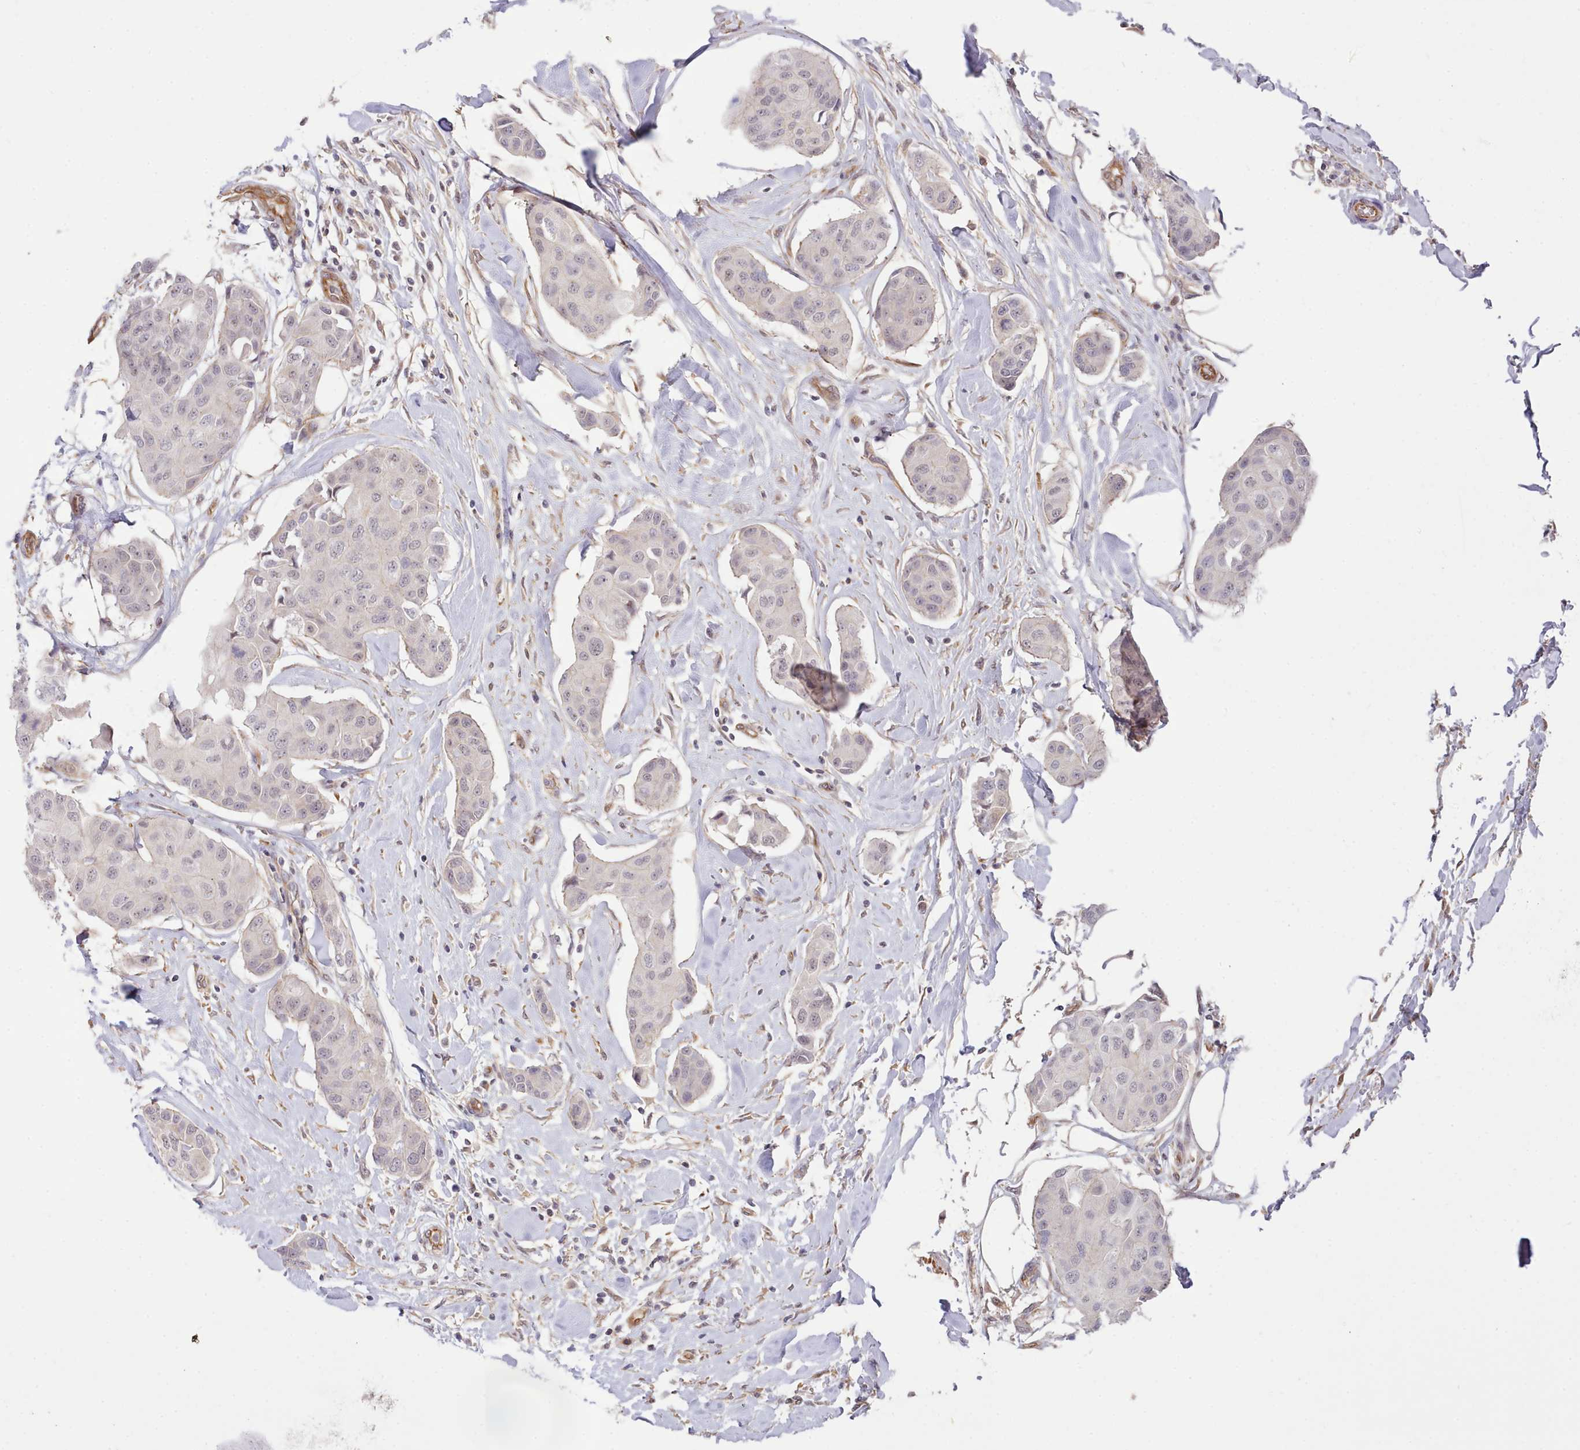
{"staining": {"intensity": "weak", "quantity": "25%-75%", "location": "nuclear"}, "tissue": "breast cancer", "cell_type": "Tumor cells", "image_type": "cancer", "snomed": [{"axis": "morphology", "description": "Duct carcinoma"}, {"axis": "topography", "description": "Breast"}, {"axis": "topography", "description": "Lymph node"}], "caption": "Weak nuclear positivity is identified in about 25%-75% of tumor cells in breast cancer.", "gene": "ZC3H13", "patient": {"sex": "female", "age": 80}}